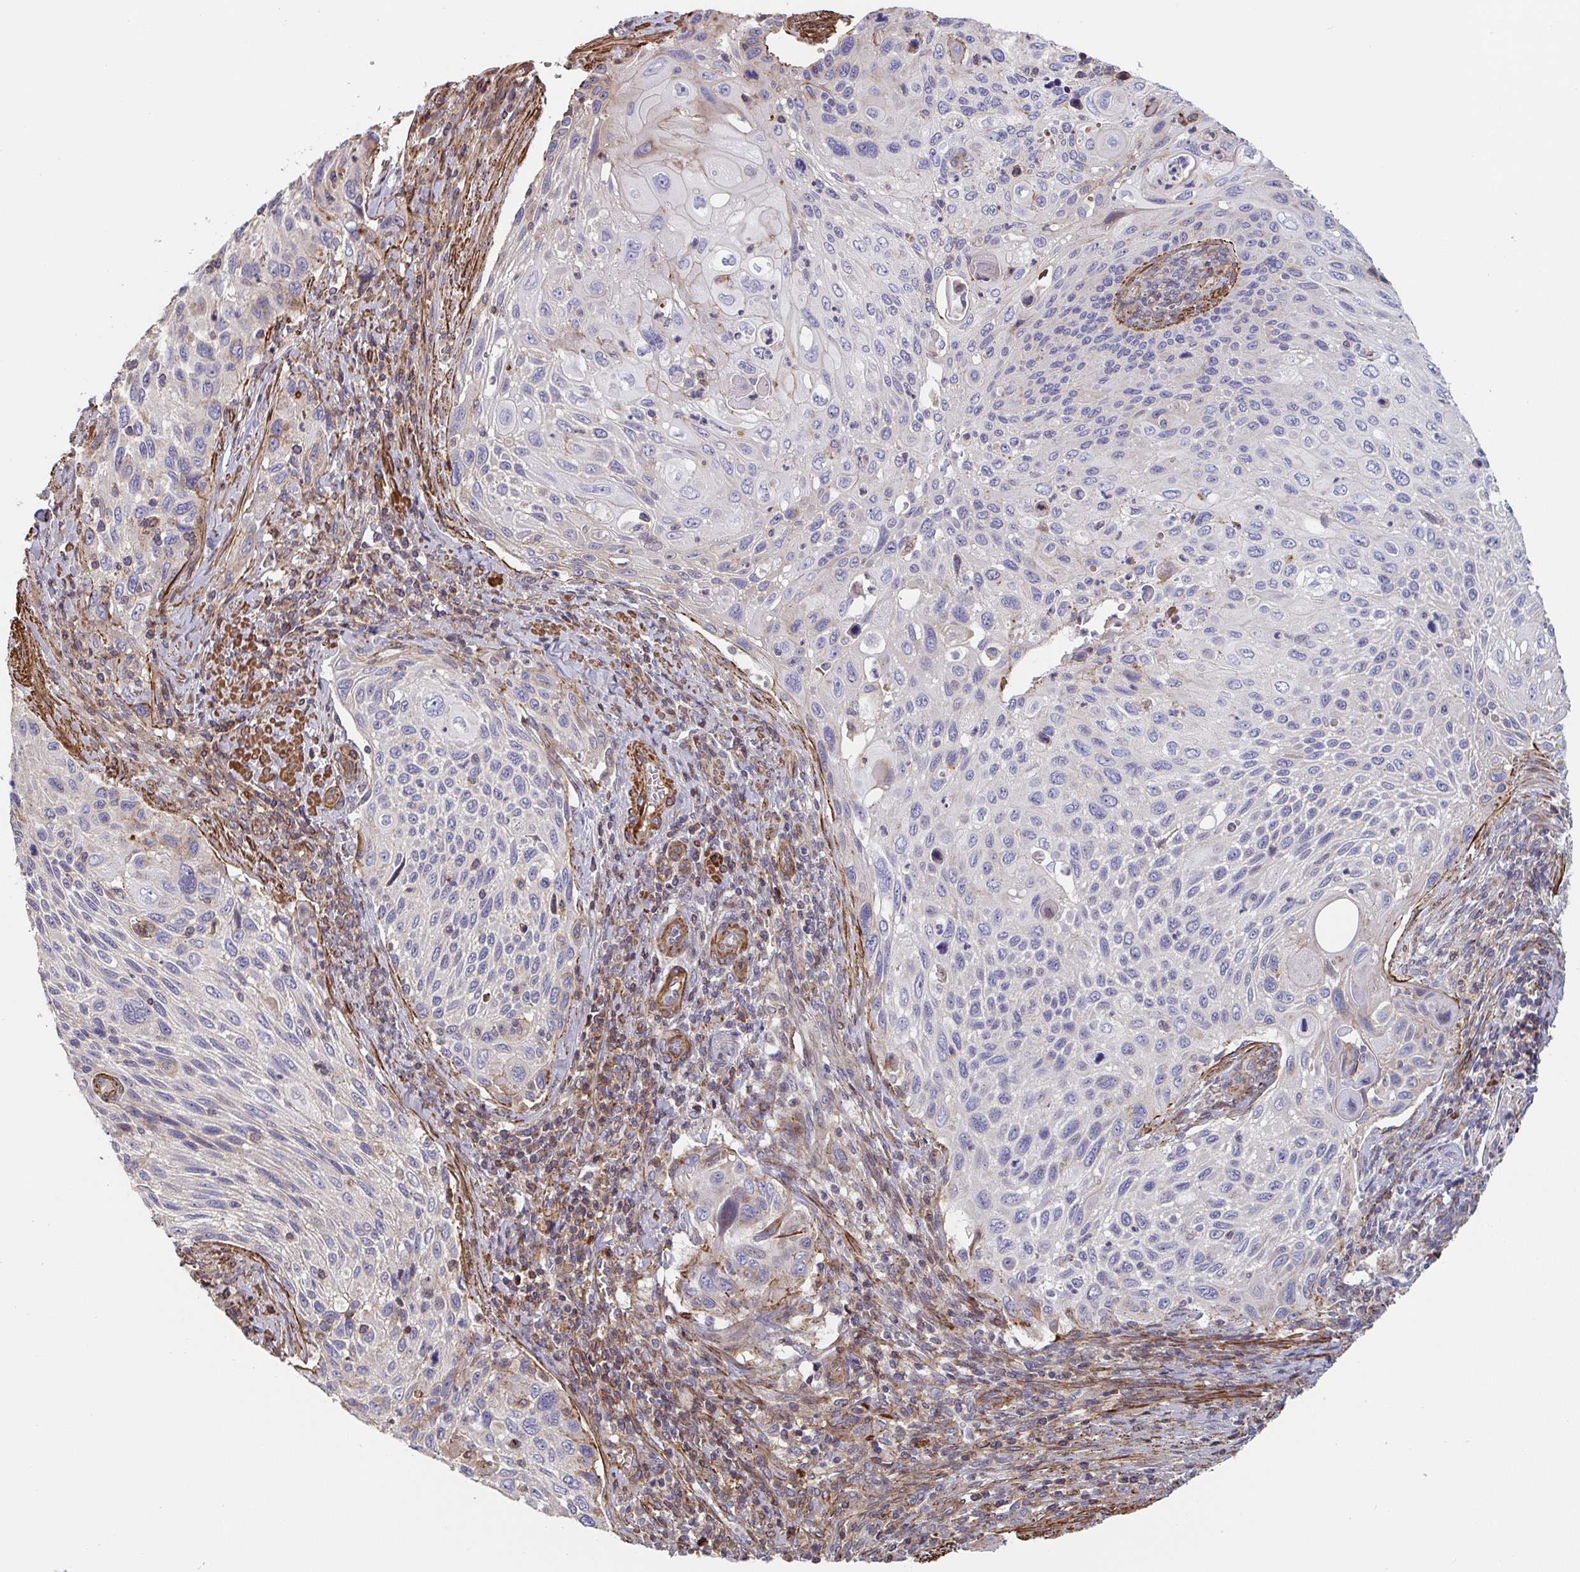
{"staining": {"intensity": "negative", "quantity": "none", "location": "none"}, "tissue": "cervical cancer", "cell_type": "Tumor cells", "image_type": "cancer", "snomed": [{"axis": "morphology", "description": "Squamous cell carcinoma, NOS"}, {"axis": "topography", "description": "Cervix"}], "caption": "This is a micrograph of immunohistochemistry staining of cervical squamous cell carcinoma, which shows no expression in tumor cells.", "gene": "FZD2", "patient": {"sex": "female", "age": 70}}